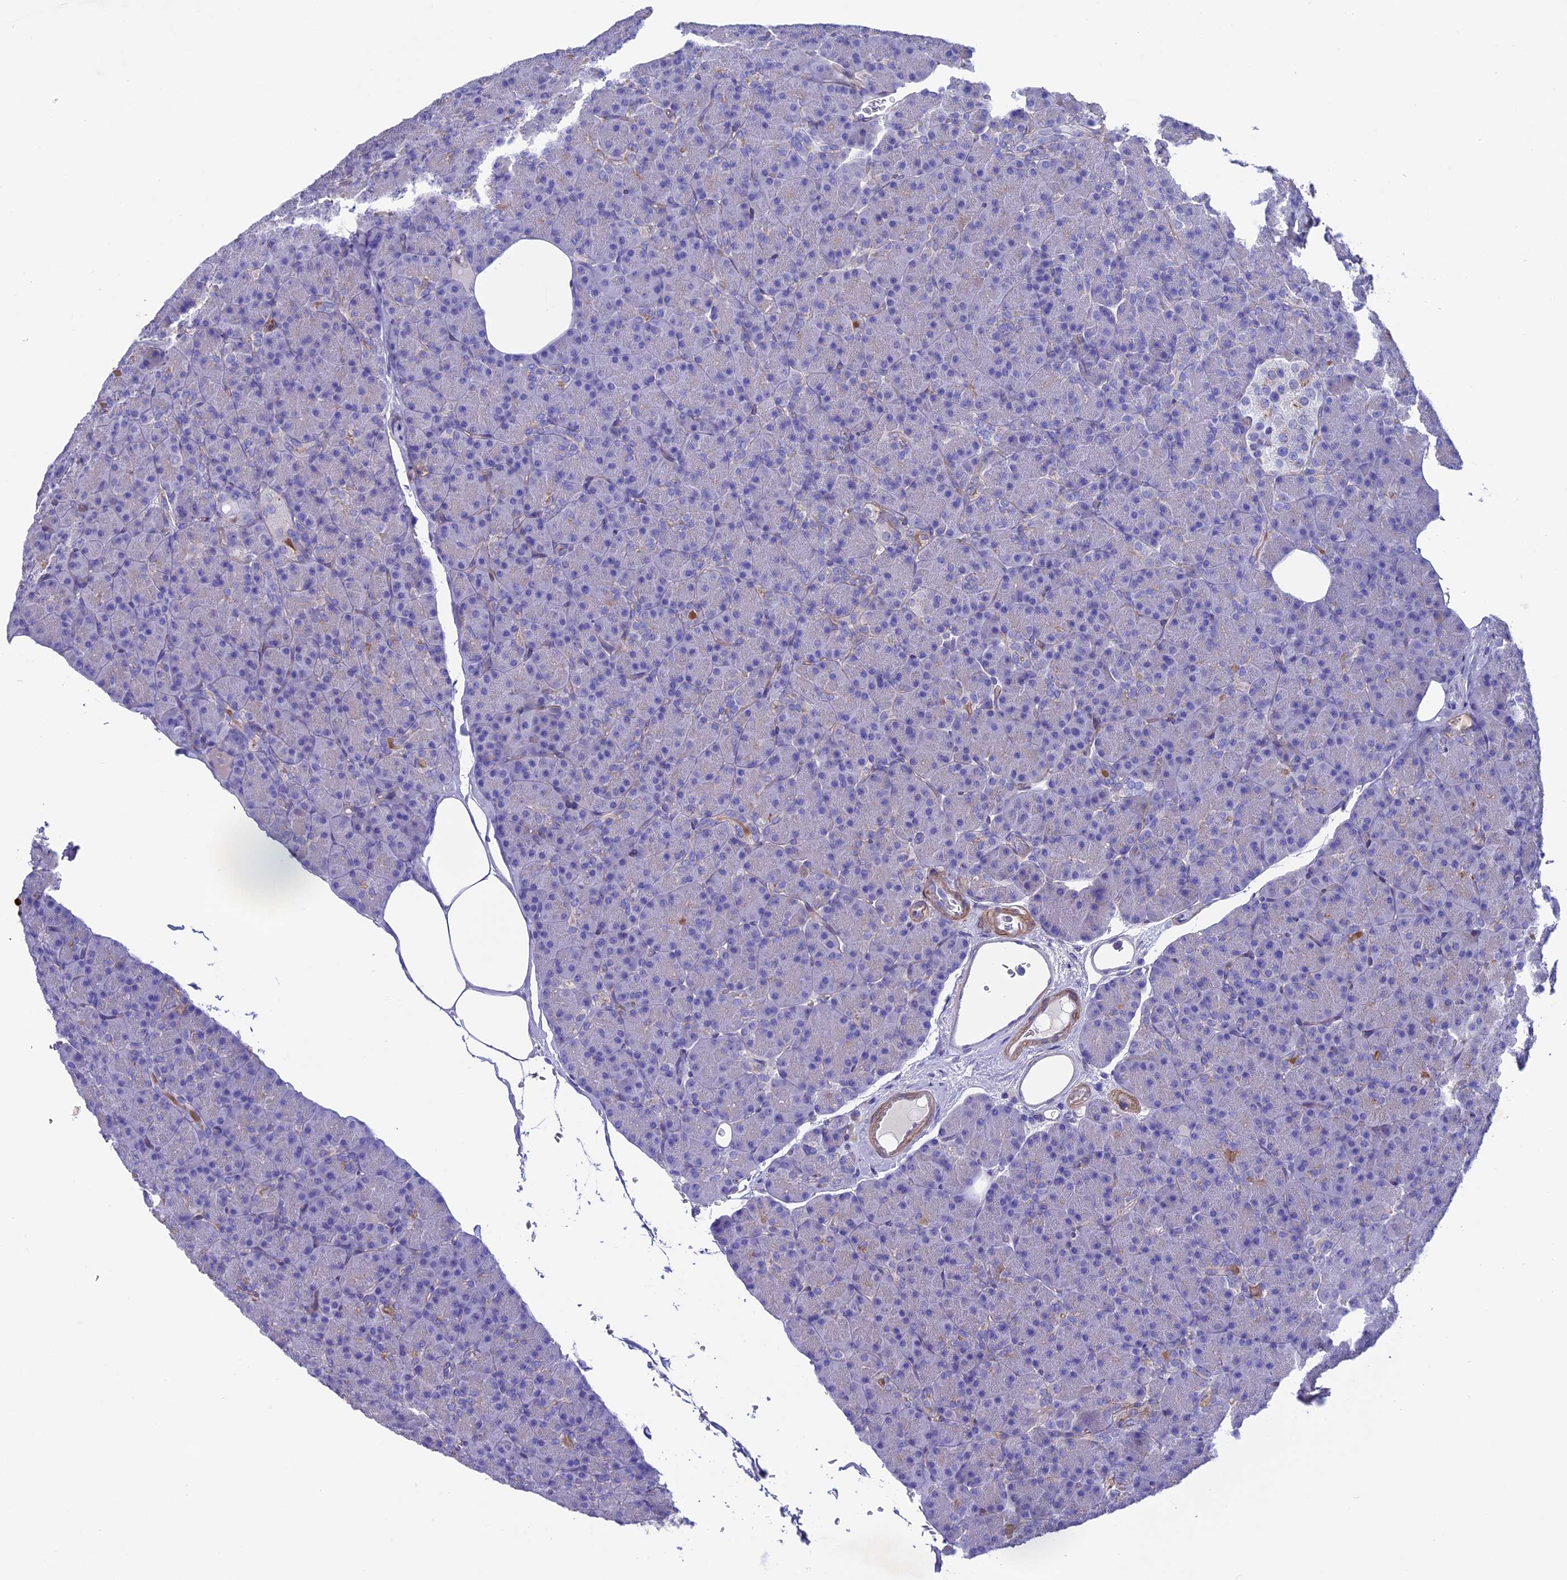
{"staining": {"intensity": "moderate", "quantity": "<25%", "location": "cytoplasmic/membranous"}, "tissue": "pancreas", "cell_type": "Exocrine glandular cells", "image_type": "normal", "snomed": [{"axis": "morphology", "description": "Normal tissue, NOS"}, {"axis": "topography", "description": "Pancreas"}], "caption": "Protein analysis of benign pancreas demonstrates moderate cytoplasmic/membranous positivity in approximately <25% of exocrine glandular cells.", "gene": "TNS1", "patient": {"sex": "female", "age": 43}}